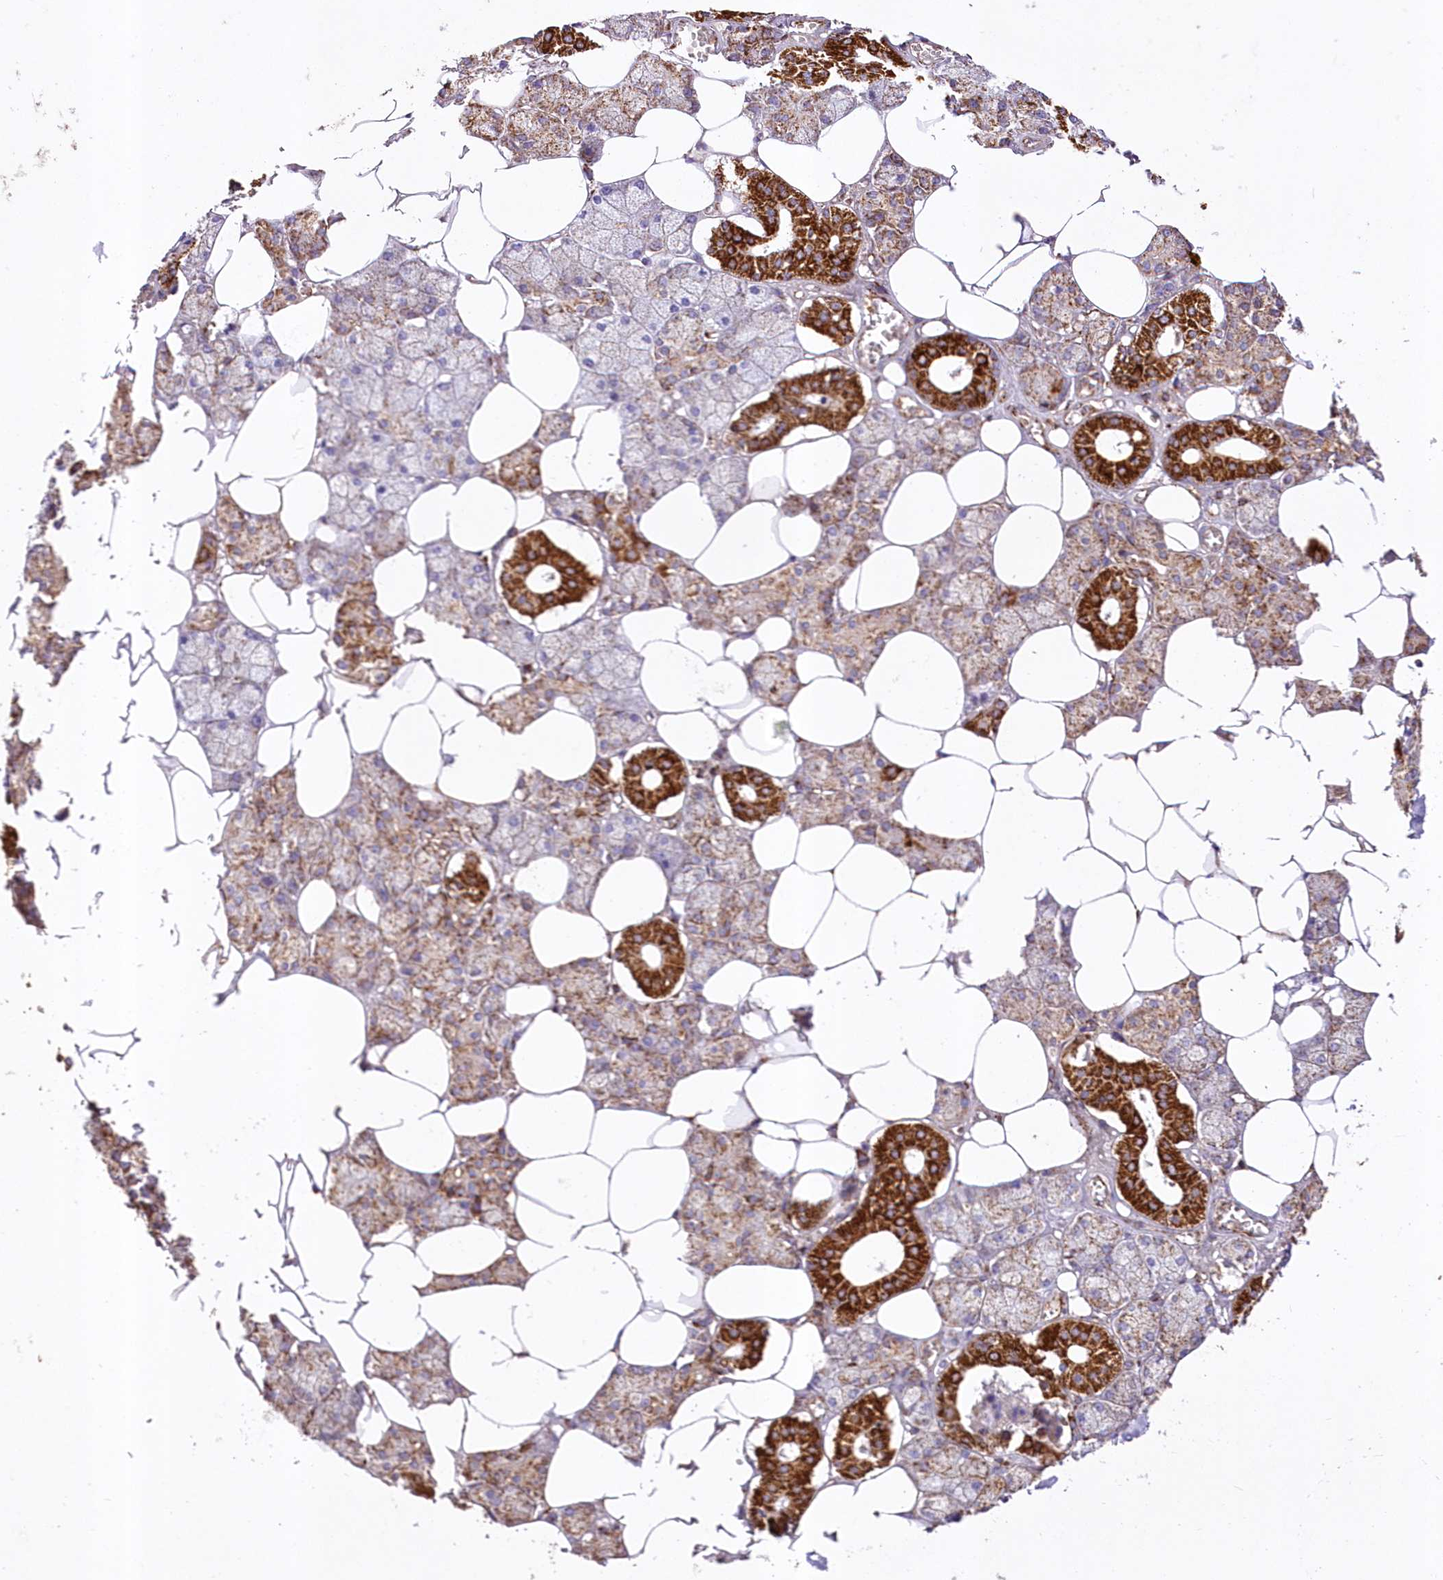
{"staining": {"intensity": "strong", "quantity": "25%-75%", "location": "cytoplasmic/membranous"}, "tissue": "salivary gland", "cell_type": "Glandular cells", "image_type": "normal", "snomed": [{"axis": "morphology", "description": "Normal tissue, NOS"}, {"axis": "topography", "description": "Salivary gland"}], "caption": "IHC micrograph of normal human salivary gland stained for a protein (brown), which displays high levels of strong cytoplasmic/membranous expression in approximately 25%-75% of glandular cells.", "gene": "ASNSD1", "patient": {"sex": "male", "age": 62}}